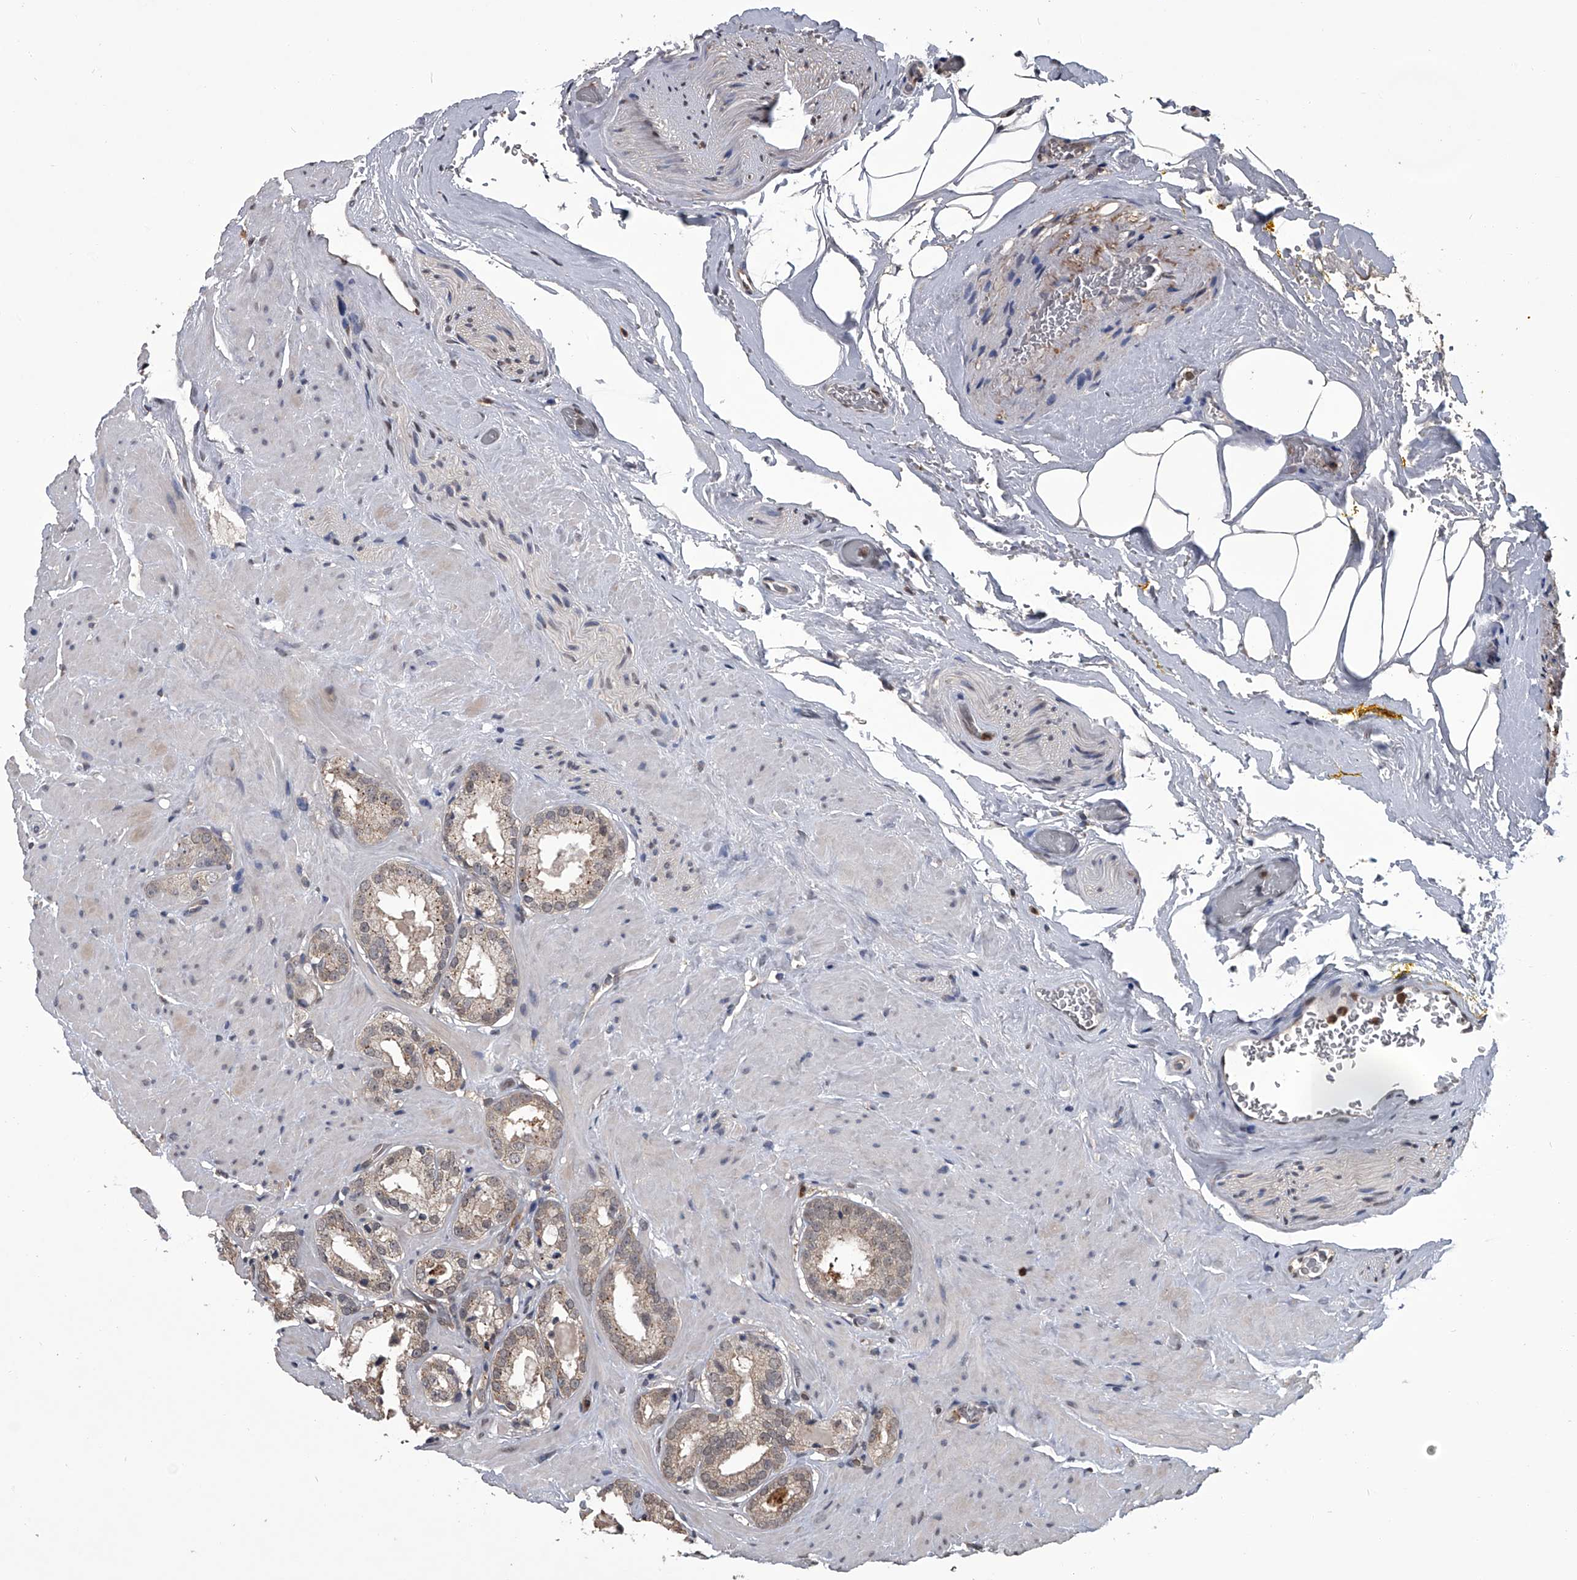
{"staining": {"intensity": "weak", "quantity": ">75%", "location": "cytoplasmic/membranous"}, "tissue": "prostate cancer", "cell_type": "Tumor cells", "image_type": "cancer", "snomed": [{"axis": "morphology", "description": "Adenocarcinoma, High grade"}, {"axis": "topography", "description": "Prostate"}], "caption": "High-magnification brightfield microscopy of prostate adenocarcinoma (high-grade) stained with DAB (3,3'-diaminobenzidine) (brown) and counterstained with hematoxylin (blue). tumor cells exhibit weak cytoplasmic/membranous expression is appreciated in approximately>75% of cells. (DAB IHC, brown staining for protein, blue staining for nuclei).", "gene": "TSNAX", "patient": {"sex": "male", "age": 64}}